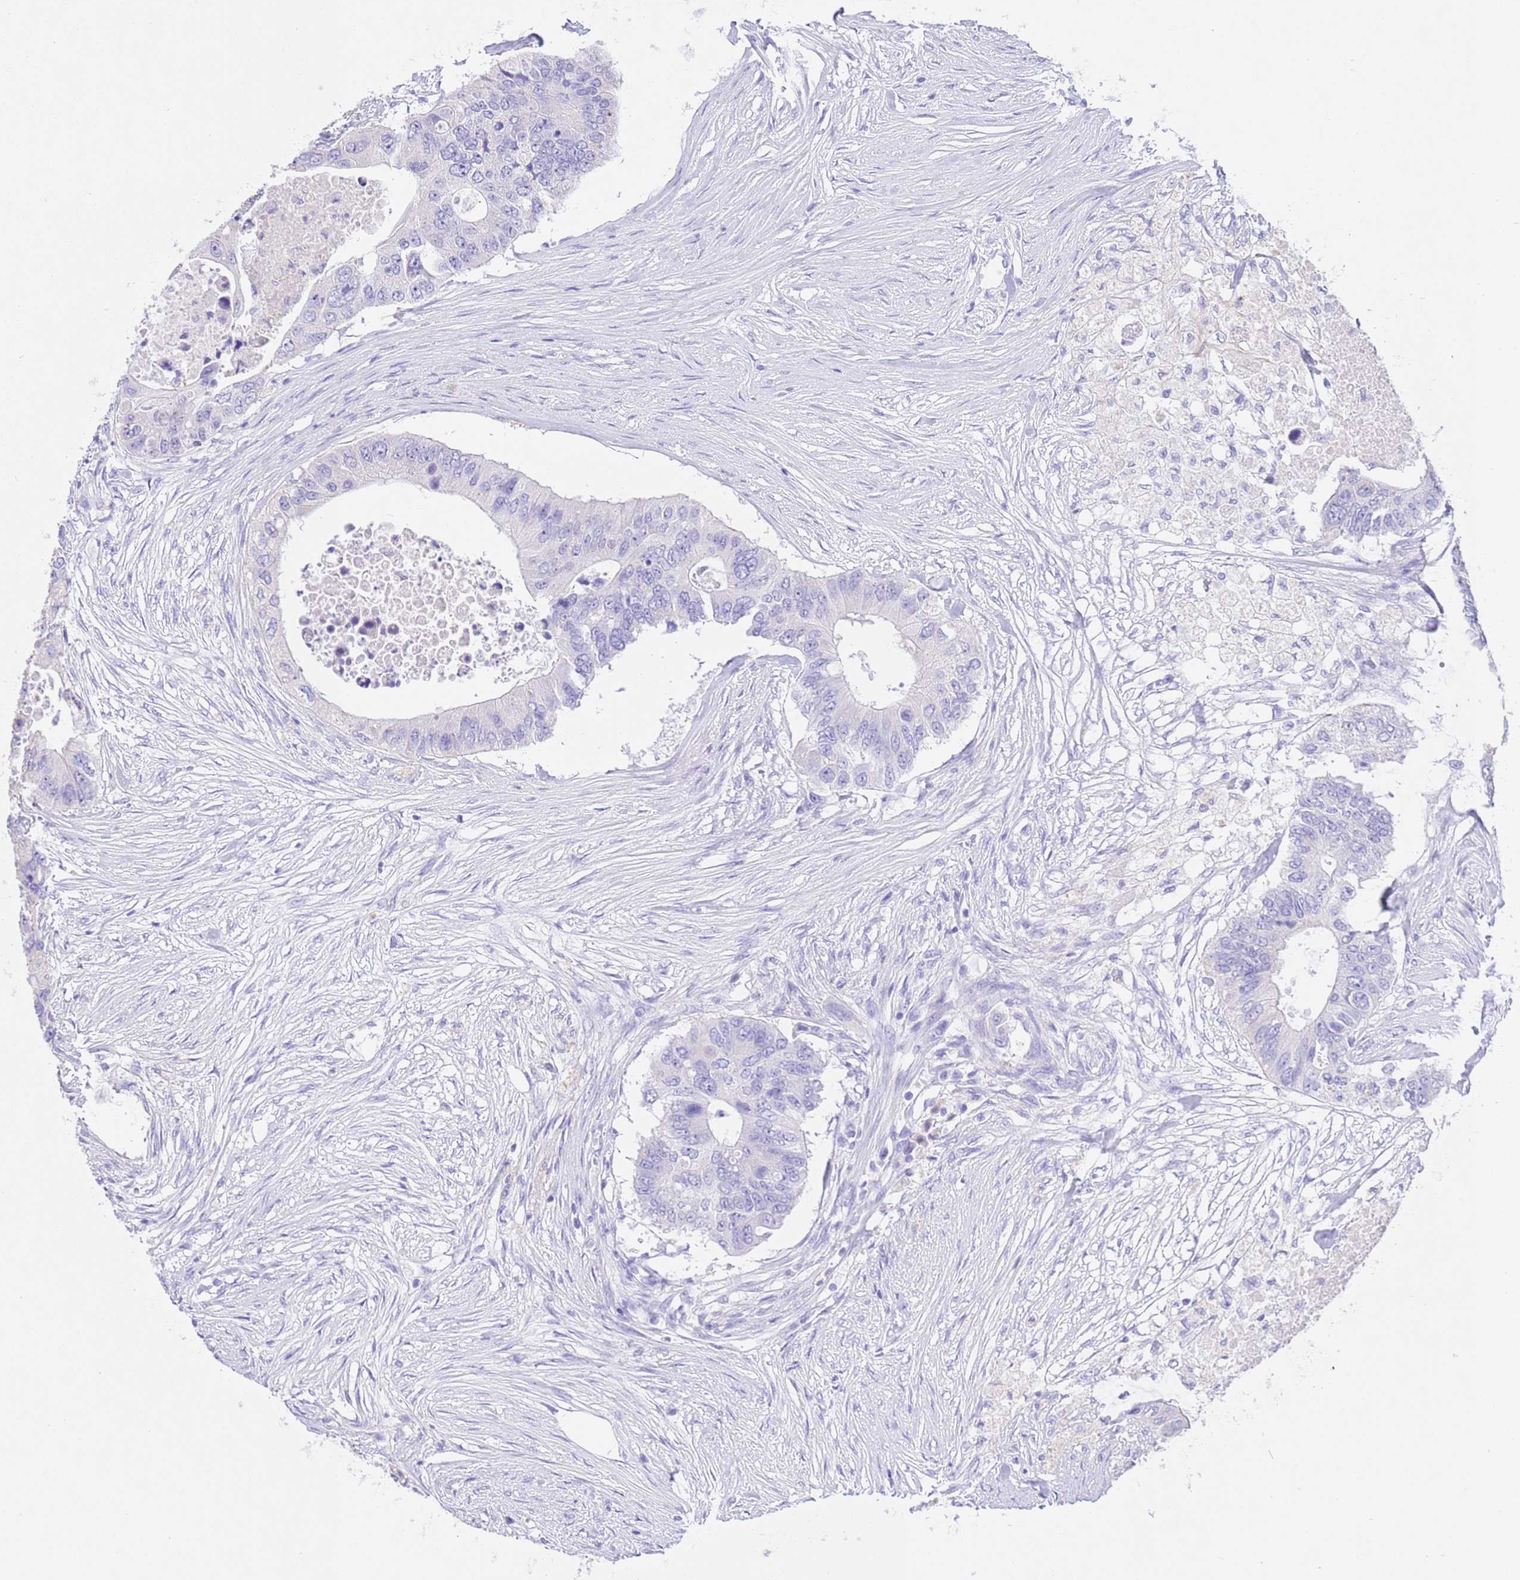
{"staining": {"intensity": "negative", "quantity": "none", "location": "none"}, "tissue": "colorectal cancer", "cell_type": "Tumor cells", "image_type": "cancer", "snomed": [{"axis": "morphology", "description": "Adenocarcinoma, NOS"}, {"axis": "topography", "description": "Colon"}], "caption": "DAB immunohistochemical staining of colorectal cancer exhibits no significant positivity in tumor cells. (Brightfield microscopy of DAB (3,3'-diaminobenzidine) IHC at high magnification).", "gene": "CPB1", "patient": {"sex": "male", "age": 71}}